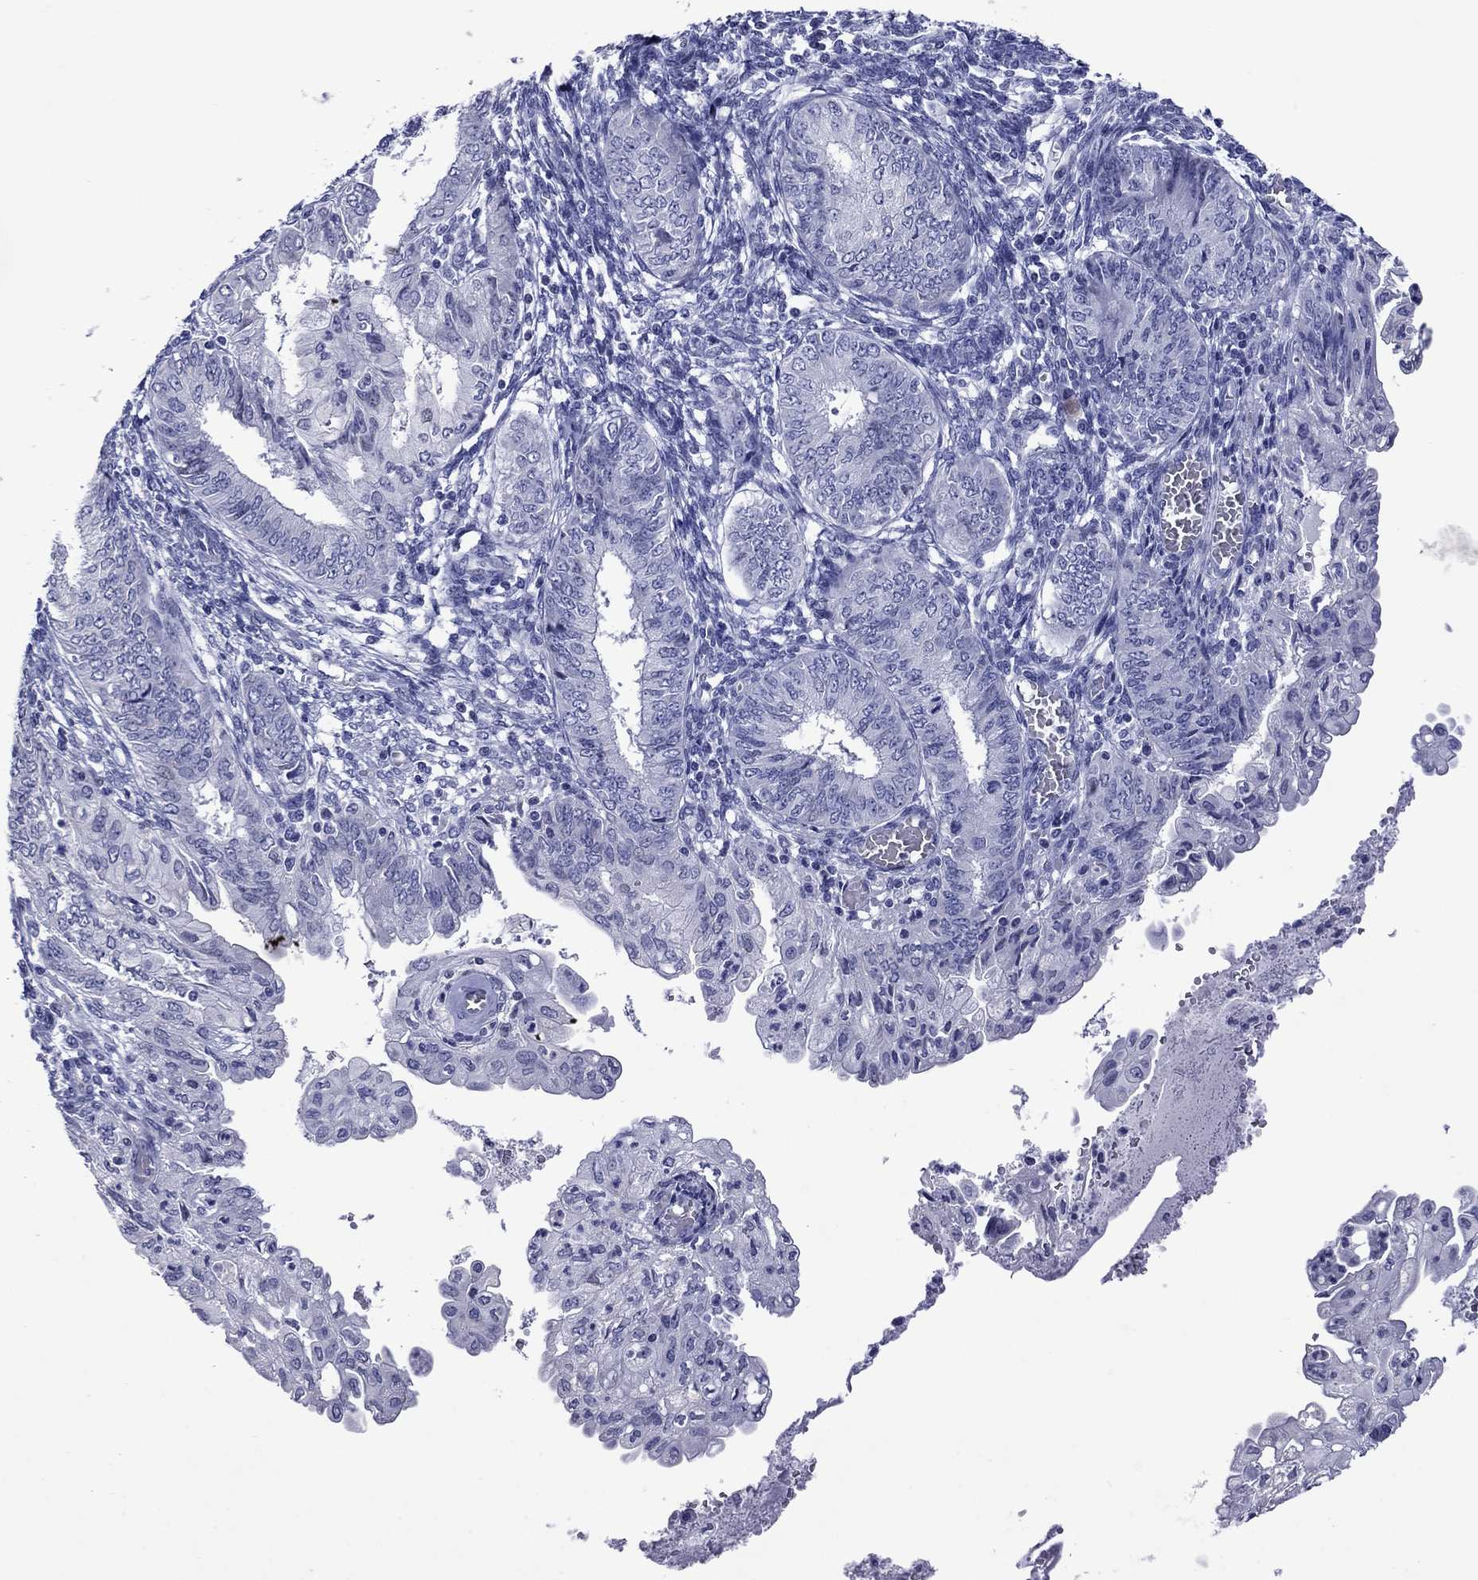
{"staining": {"intensity": "negative", "quantity": "none", "location": "none"}, "tissue": "endometrial cancer", "cell_type": "Tumor cells", "image_type": "cancer", "snomed": [{"axis": "morphology", "description": "Adenocarcinoma, NOS"}, {"axis": "topography", "description": "Endometrium"}], "caption": "DAB immunohistochemical staining of human endometrial adenocarcinoma shows no significant positivity in tumor cells.", "gene": "PIWIL1", "patient": {"sex": "female", "age": 68}}